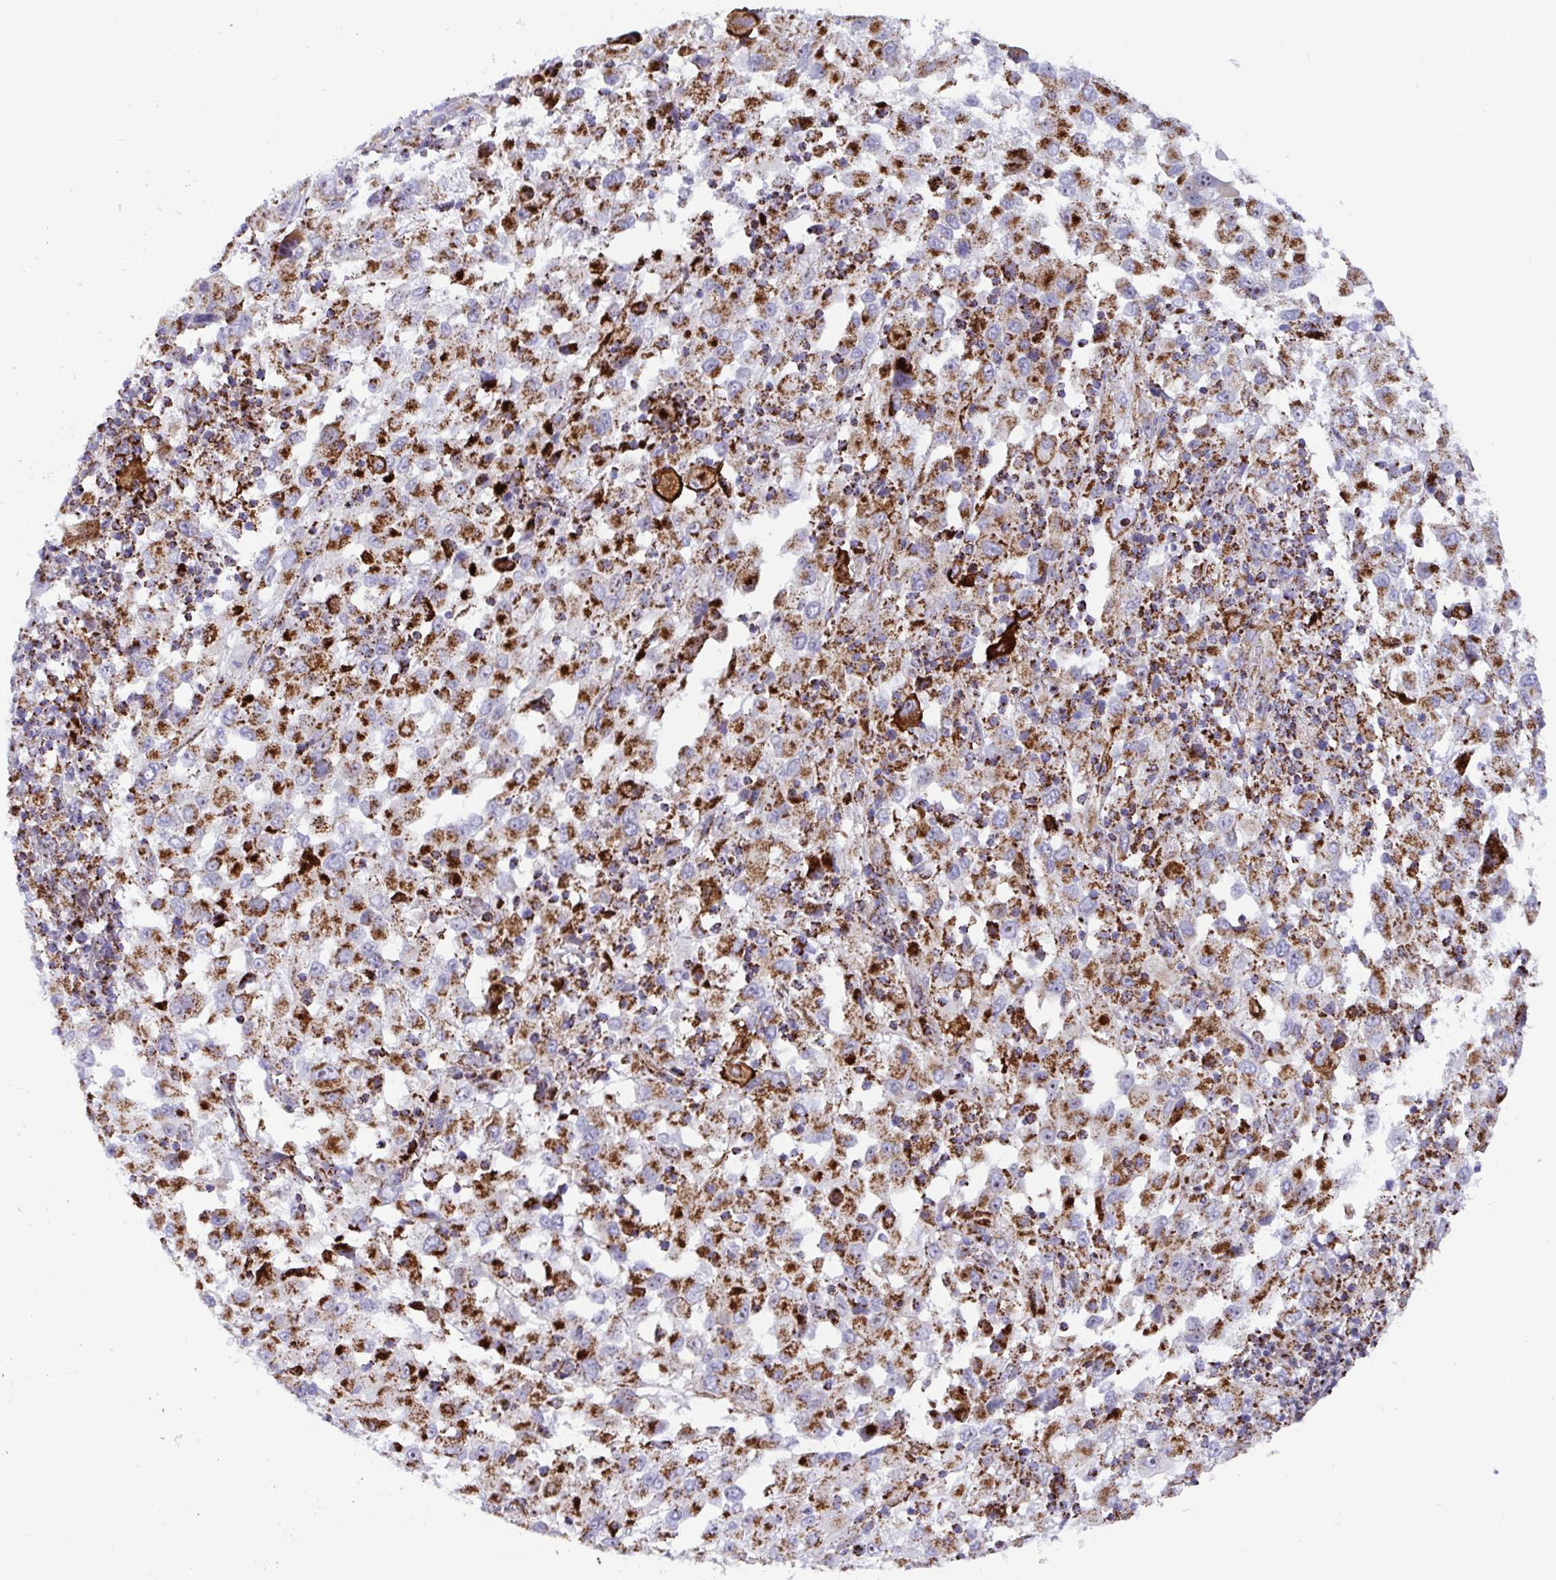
{"staining": {"intensity": "strong", "quantity": ">75%", "location": "cytoplasmic/membranous"}, "tissue": "melanoma", "cell_type": "Tumor cells", "image_type": "cancer", "snomed": [{"axis": "morphology", "description": "Malignant melanoma, Metastatic site"}, {"axis": "topography", "description": "Soft tissue"}], "caption": "The image demonstrates a brown stain indicating the presence of a protein in the cytoplasmic/membranous of tumor cells in melanoma.", "gene": "ATP5MJ", "patient": {"sex": "male", "age": 50}}